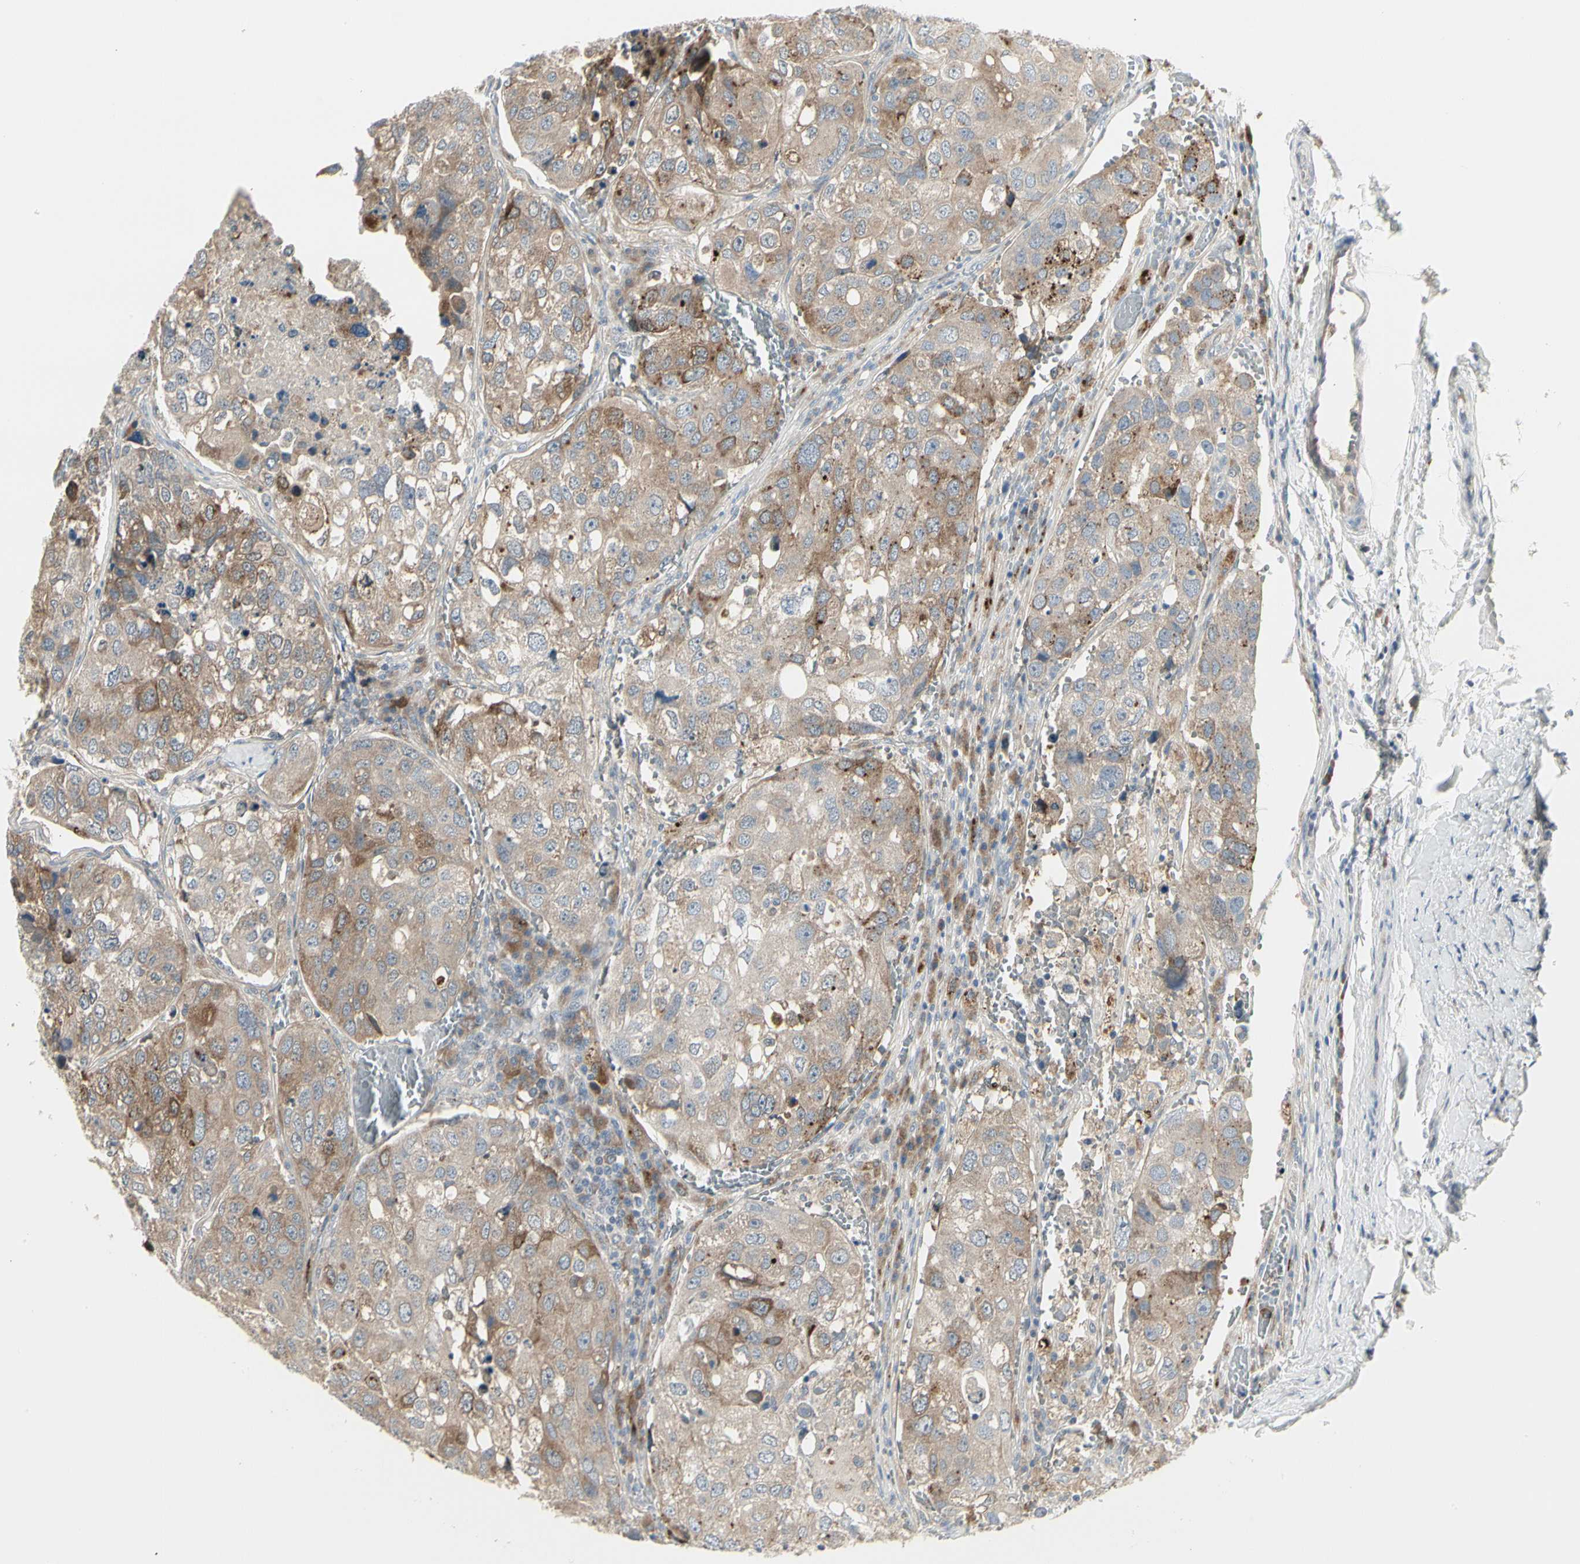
{"staining": {"intensity": "moderate", "quantity": ">75%", "location": "cytoplasmic/membranous"}, "tissue": "urothelial cancer", "cell_type": "Tumor cells", "image_type": "cancer", "snomed": [{"axis": "morphology", "description": "Urothelial carcinoma, High grade"}, {"axis": "topography", "description": "Lymph node"}, {"axis": "topography", "description": "Urinary bladder"}], "caption": "Moderate cytoplasmic/membranous staining for a protein is appreciated in about >75% of tumor cells of urothelial carcinoma (high-grade) using IHC.", "gene": "GRN", "patient": {"sex": "male", "age": 51}}